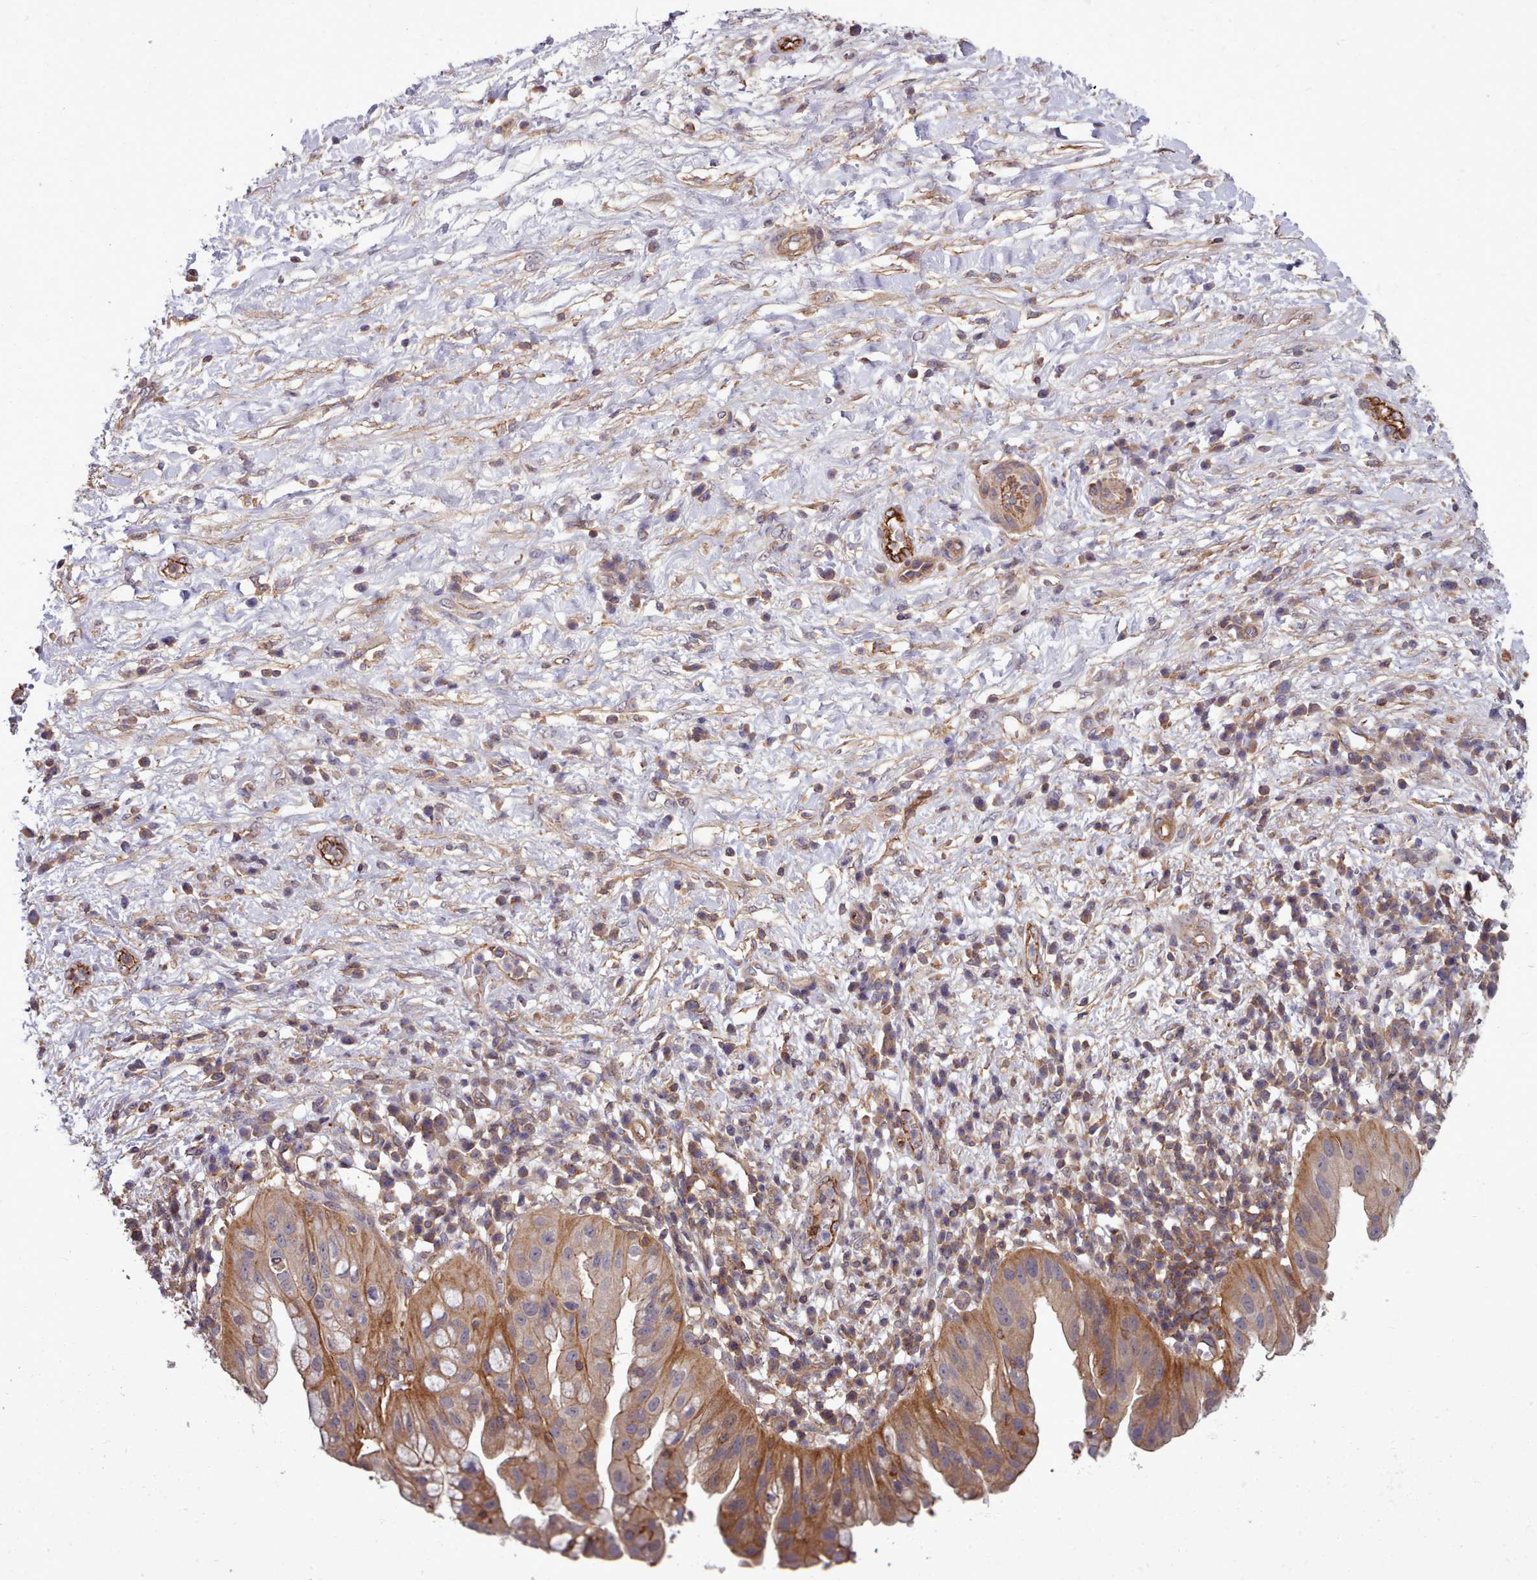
{"staining": {"intensity": "weak", "quantity": ">75%", "location": "cytoplasmic/membranous"}, "tissue": "pancreatic cancer", "cell_type": "Tumor cells", "image_type": "cancer", "snomed": [{"axis": "morphology", "description": "Adenocarcinoma, NOS"}, {"axis": "topography", "description": "Pancreas"}], "caption": "Immunohistochemistry image of human pancreatic cancer stained for a protein (brown), which demonstrates low levels of weak cytoplasmic/membranous expression in approximately >75% of tumor cells.", "gene": "STUB1", "patient": {"sex": "male", "age": 68}}